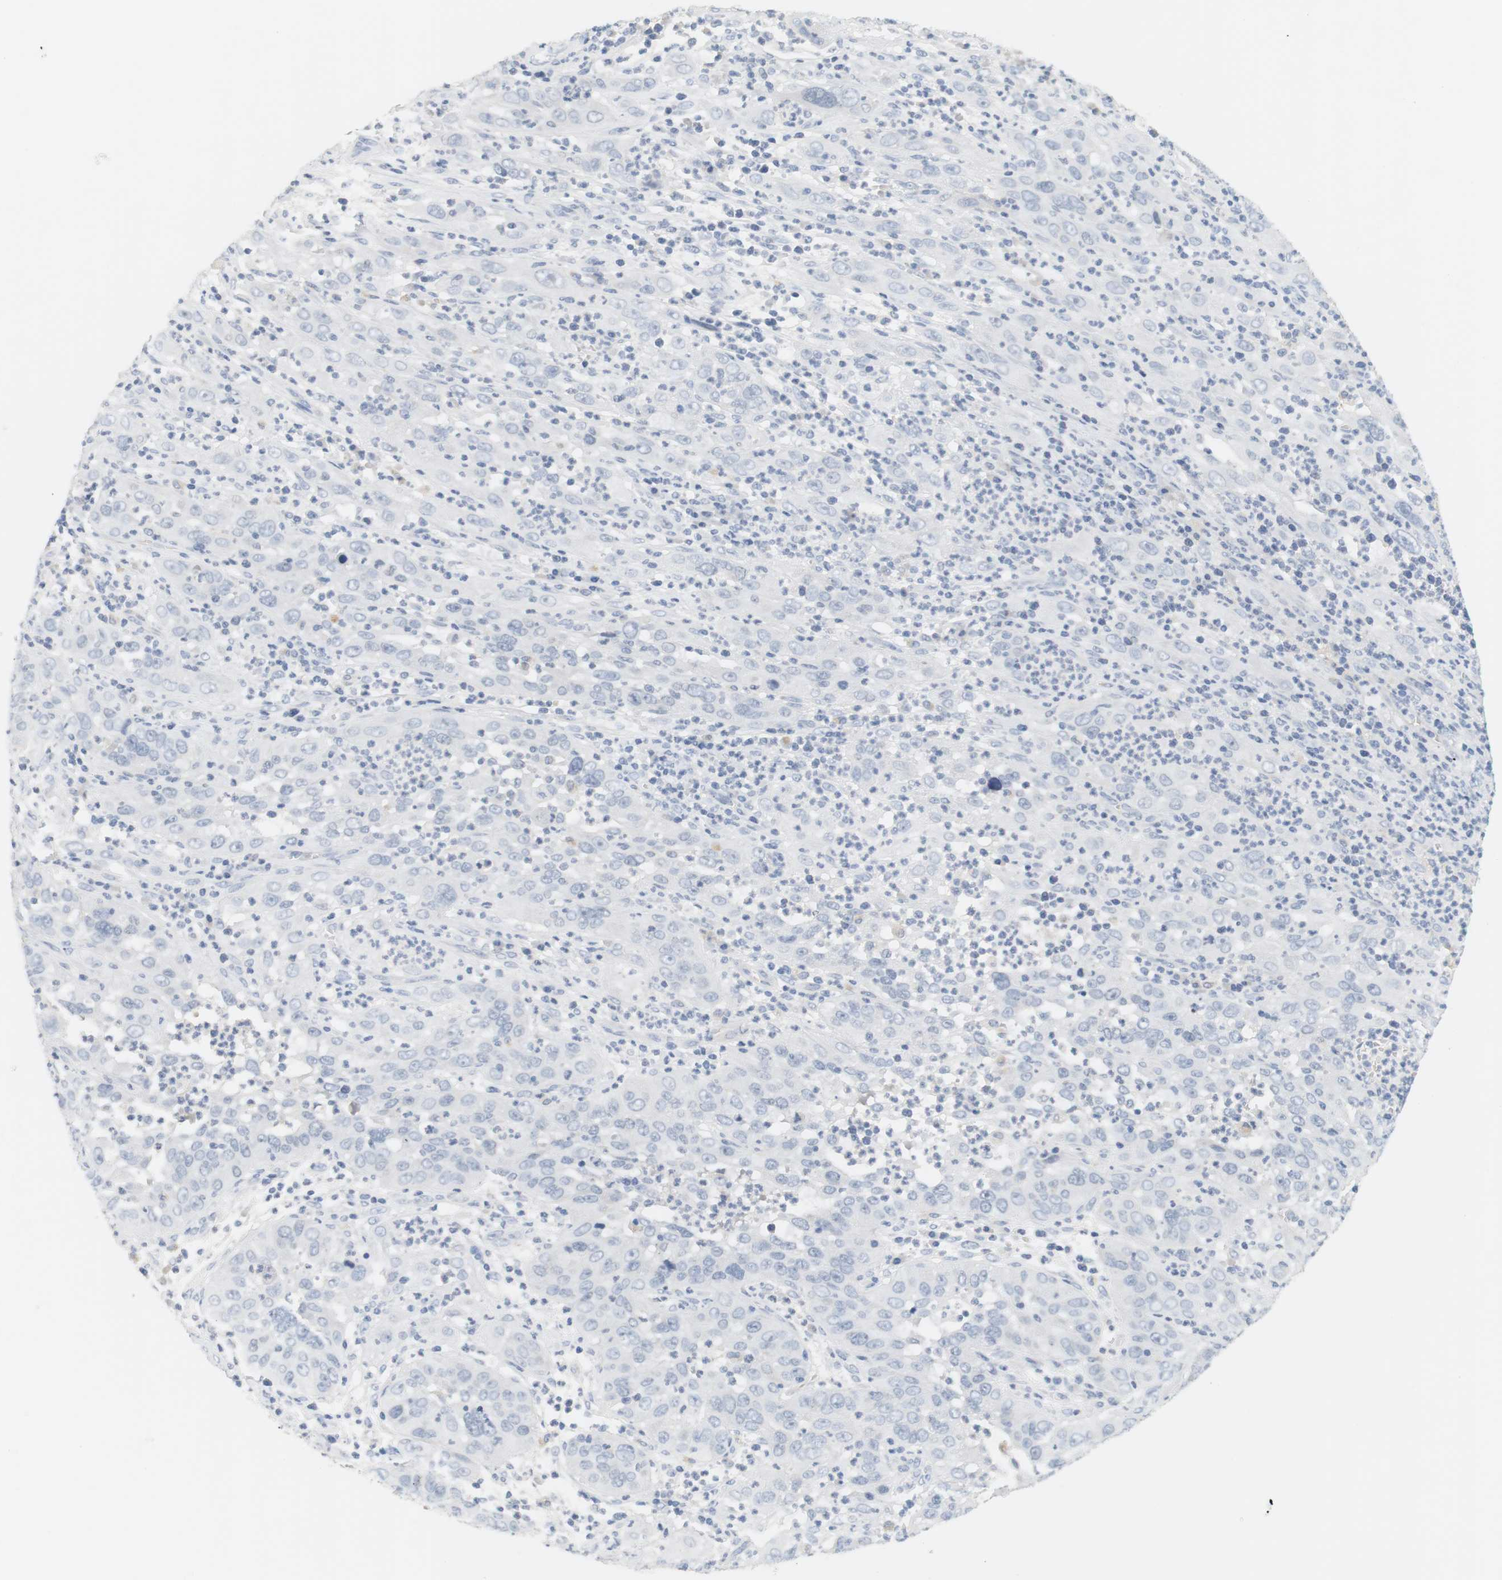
{"staining": {"intensity": "negative", "quantity": "none", "location": "none"}, "tissue": "cervical cancer", "cell_type": "Tumor cells", "image_type": "cancer", "snomed": [{"axis": "morphology", "description": "Squamous cell carcinoma, NOS"}, {"axis": "topography", "description": "Cervix"}], "caption": "Tumor cells show no significant protein expression in cervical squamous cell carcinoma.", "gene": "OPRM1", "patient": {"sex": "female", "age": 32}}